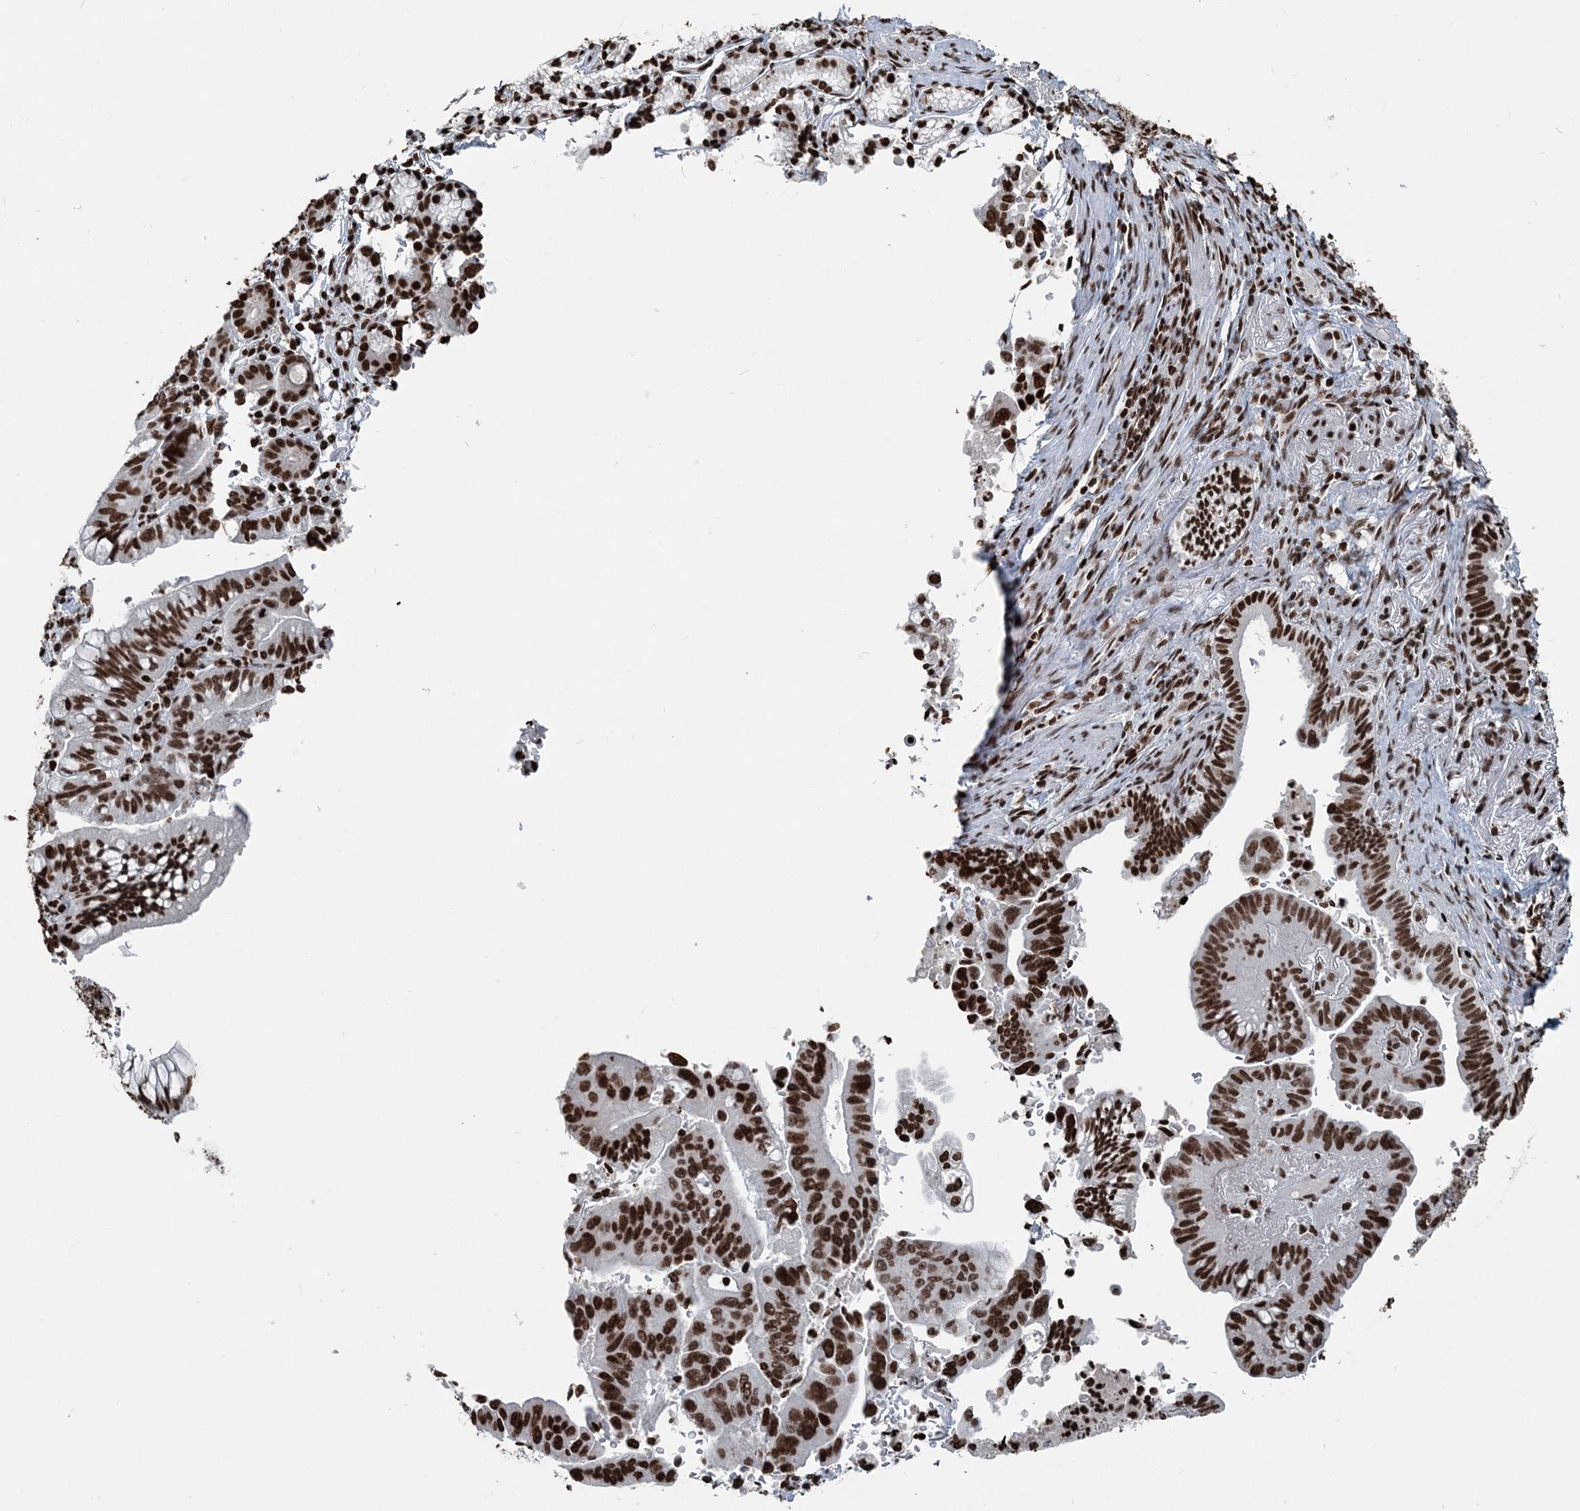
{"staining": {"intensity": "strong", "quantity": ">75%", "location": "nuclear"}, "tissue": "pancreatic cancer", "cell_type": "Tumor cells", "image_type": "cancer", "snomed": [{"axis": "morphology", "description": "Adenocarcinoma, NOS"}, {"axis": "topography", "description": "Pancreas"}], "caption": "Immunohistochemical staining of pancreatic adenocarcinoma reveals high levels of strong nuclear expression in about >75% of tumor cells. (IHC, brightfield microscopy, high magnification).", "gene": "H3-3B", "patient": {"sex": "male", "age": 70}}